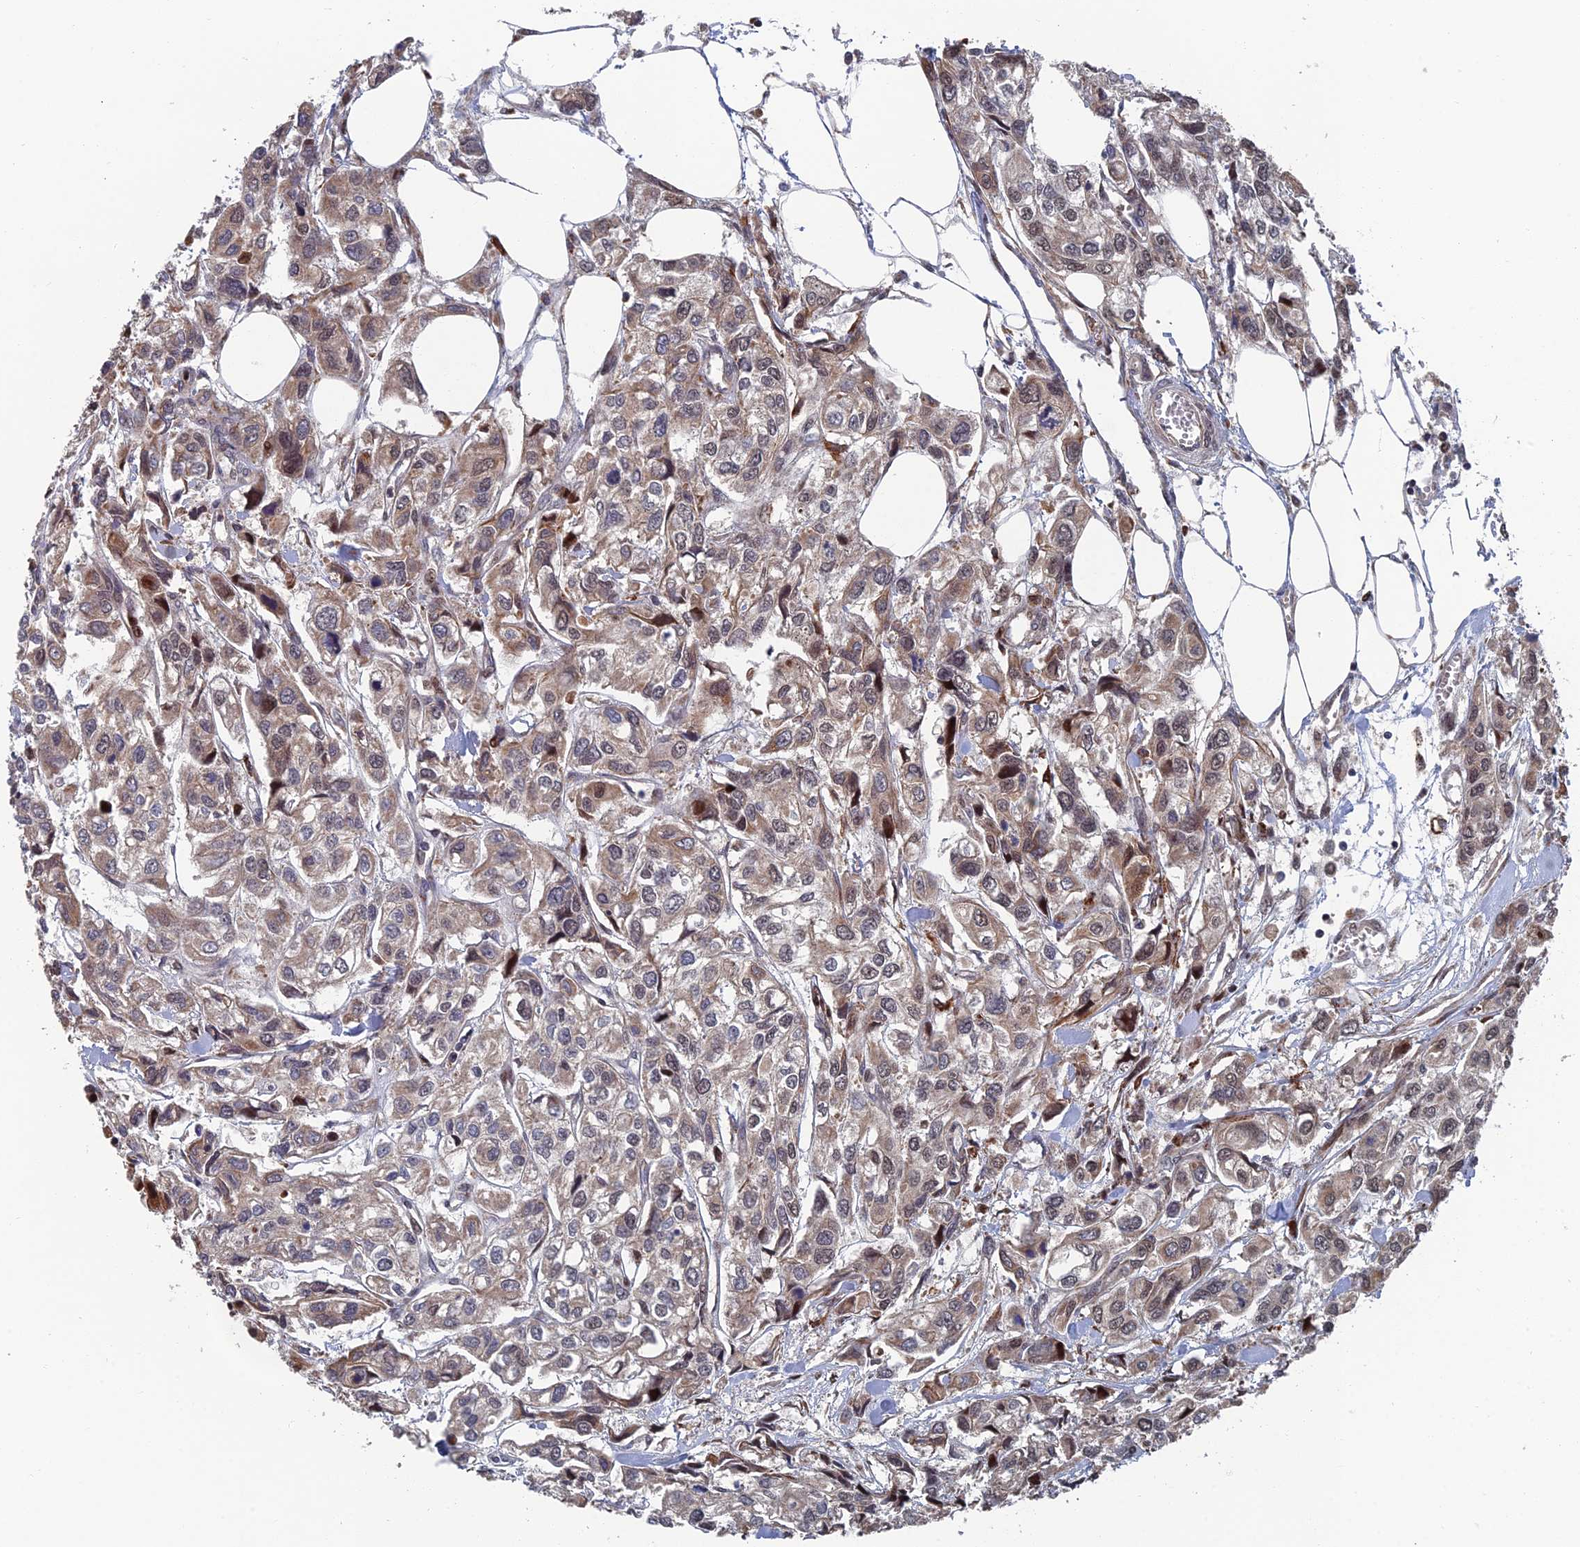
{"staining": {"intensity": "moderate", "quantity": "25%-75%", "location": "cytoplasmic/membranous,nuclear"}, "tissue": "urothelial cancer", "cell_type": "Tumor cells", "image_type": "cancer", "snomed": [{"axis": "morphology", "description": "Urothelial carcinoma, High grade"}, {"axis": "topography", "description": "Urinary bladder"}], "caption": "Urothelial carcinoma (high-grade) stained with DAB immunohistochemistry (IHC) displays medium levels of moderate cytoplasmic/membranous and nuclear positivity in approximately 25%-75% of tumor cells.", "gene": "GTF2IRD1", "patient": {"sex": "male", "age": 67}}